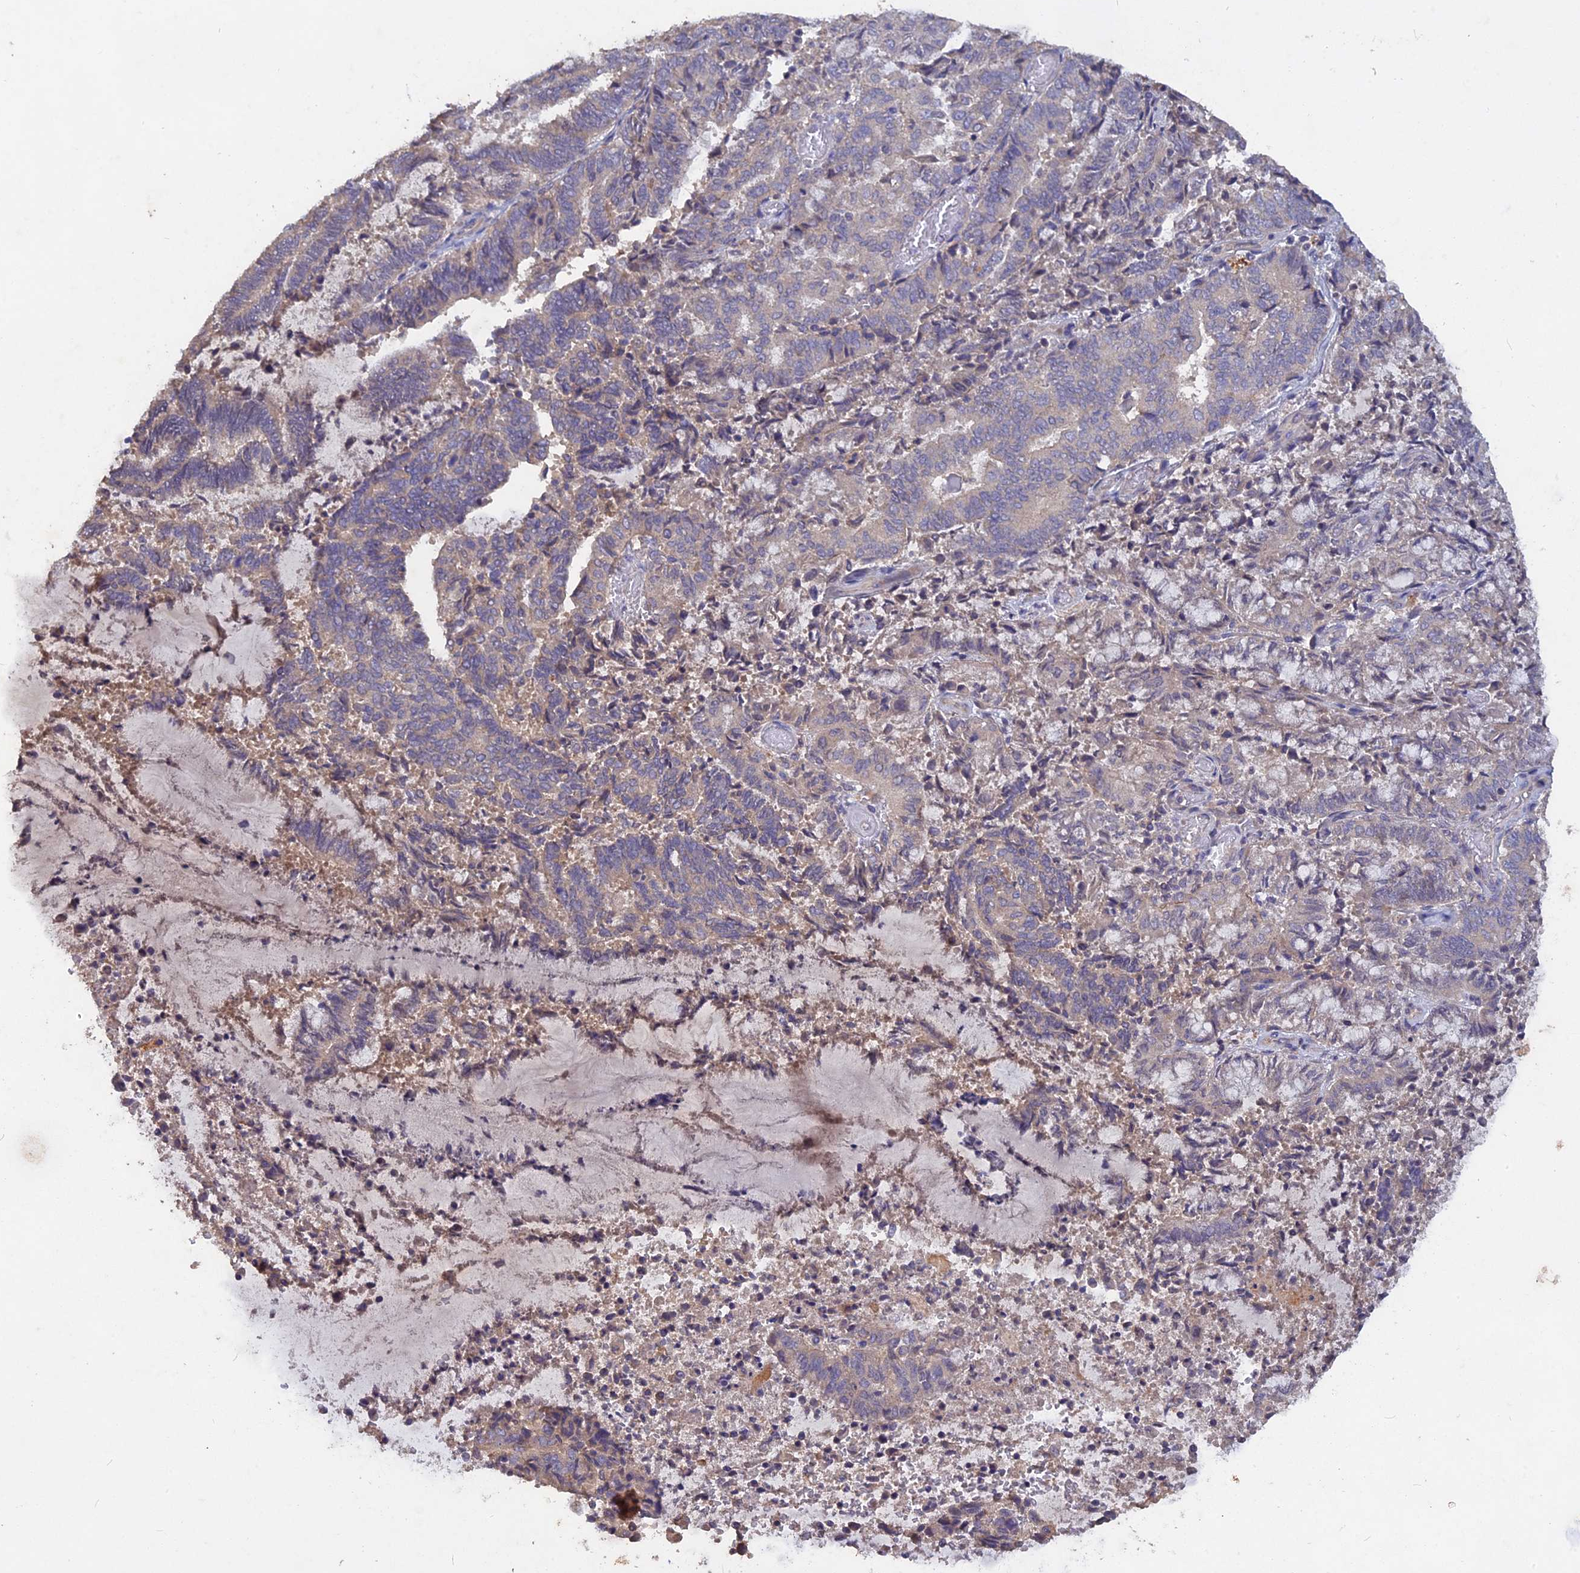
{"staining": {"intensity": "negative", "quantity": "none", "location": "none"}, "tissue": "endometrial cancer", "cell_type": "Tumor cells", "image_type": "cancer", "snomed": [{"axis": "morphology", "description": "Adenocarcinoma, NOS"}, {"axis": "topography", "description": "Endometrium"}], "caption": "This is an immunohistochemistry micrograph of human endometrial cancer (adenocarcinoma). There is no expression in tumor cells.", "gene": "SLC26A4", "patient": {"sex": "female", "age": 80}}